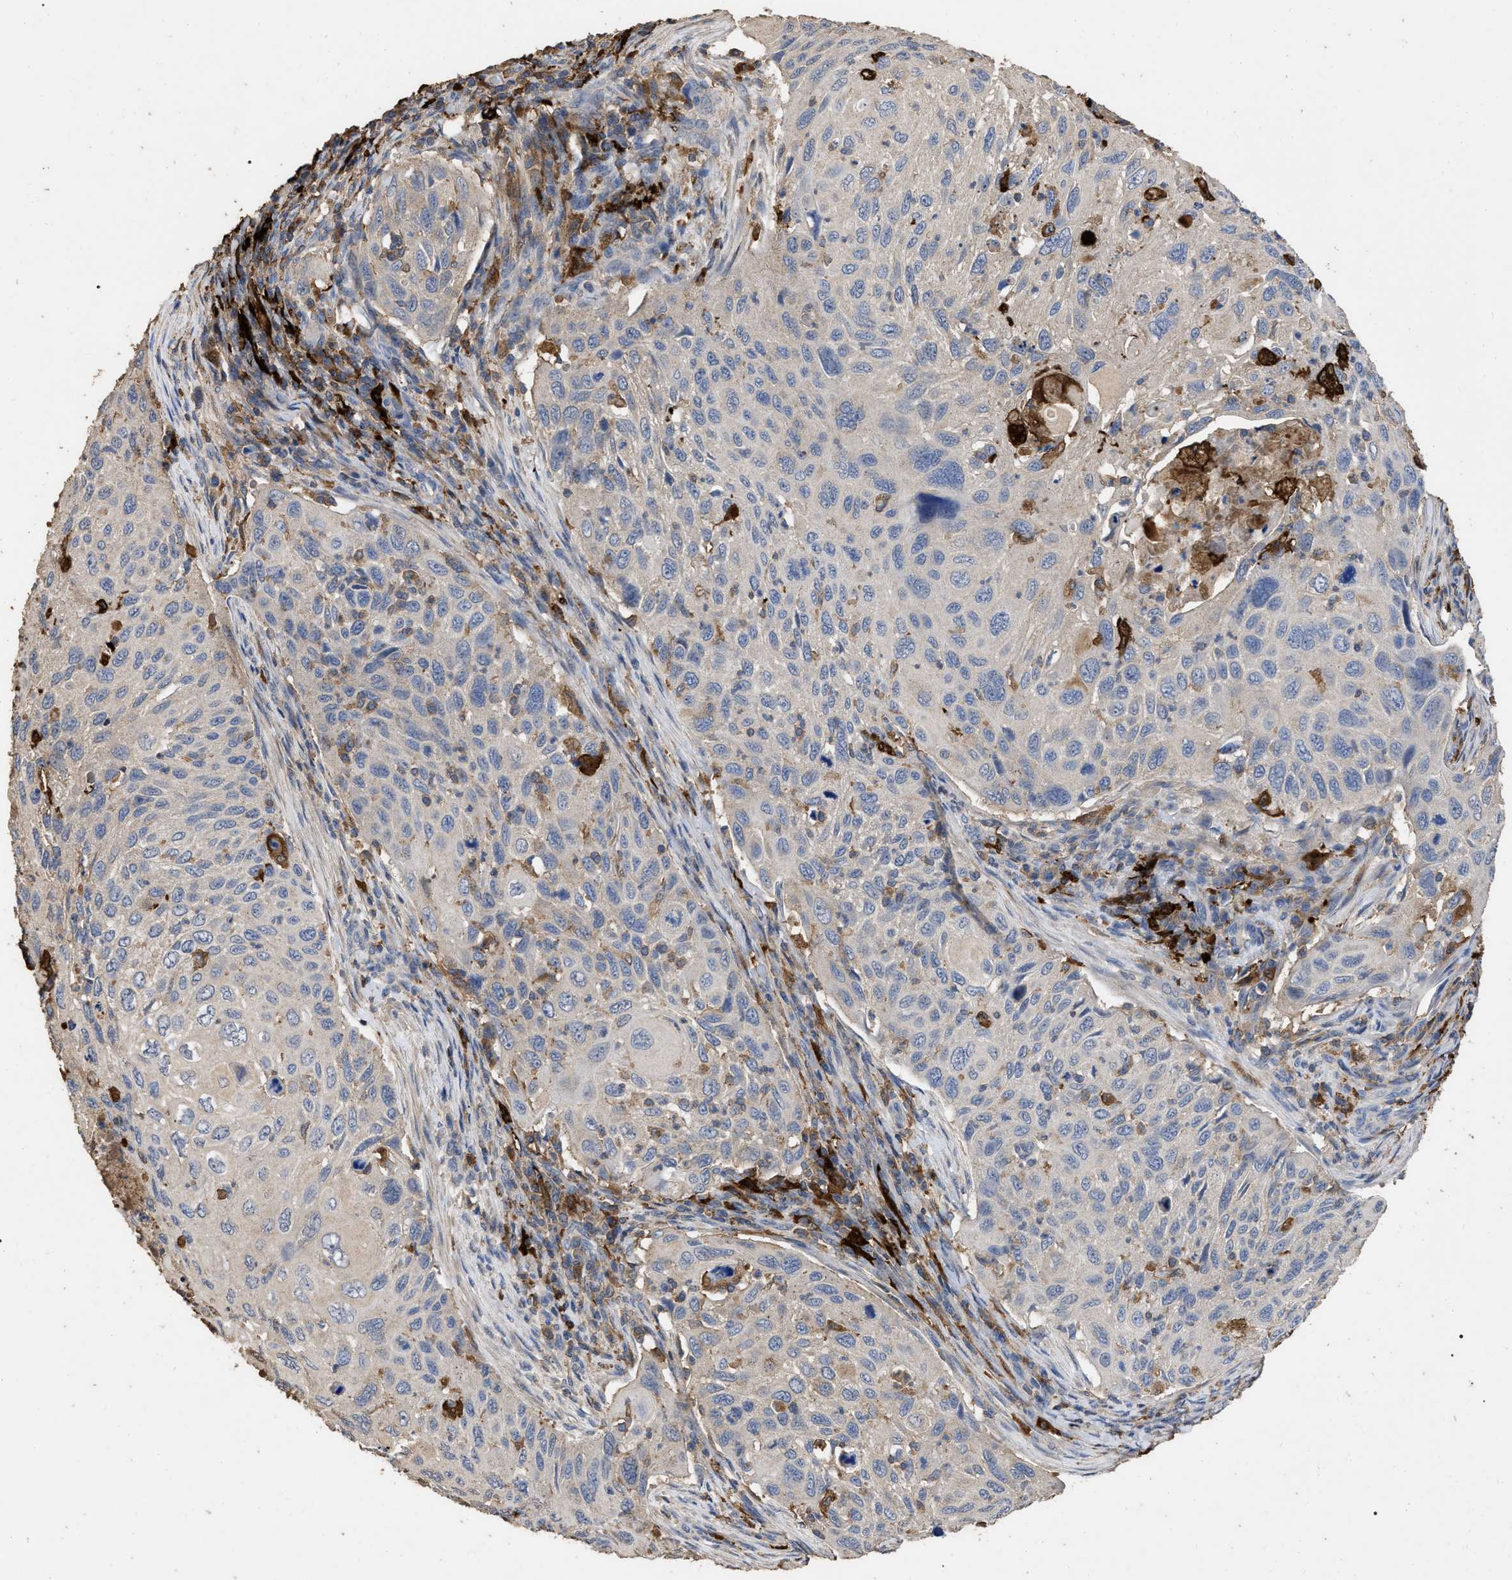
{"staining": {"intensity": "negative", "quantity": "none", "location": "none"}, "tissue": "cervical cancer", "cell_type": "Tumor cells", "image_type": "cancer", "snomed": [{"axis": "morphology", "description": "Squamous cell carcinoma, NOS"}, {"axis": "topography", "description": "Cervix"}], "caption": "Tumor cells are negative for brown protein staining in cervical cancer (squamous cell carcinoma).", "gene": "GPR179", "patient": {"sex": "female", "age": 70}}